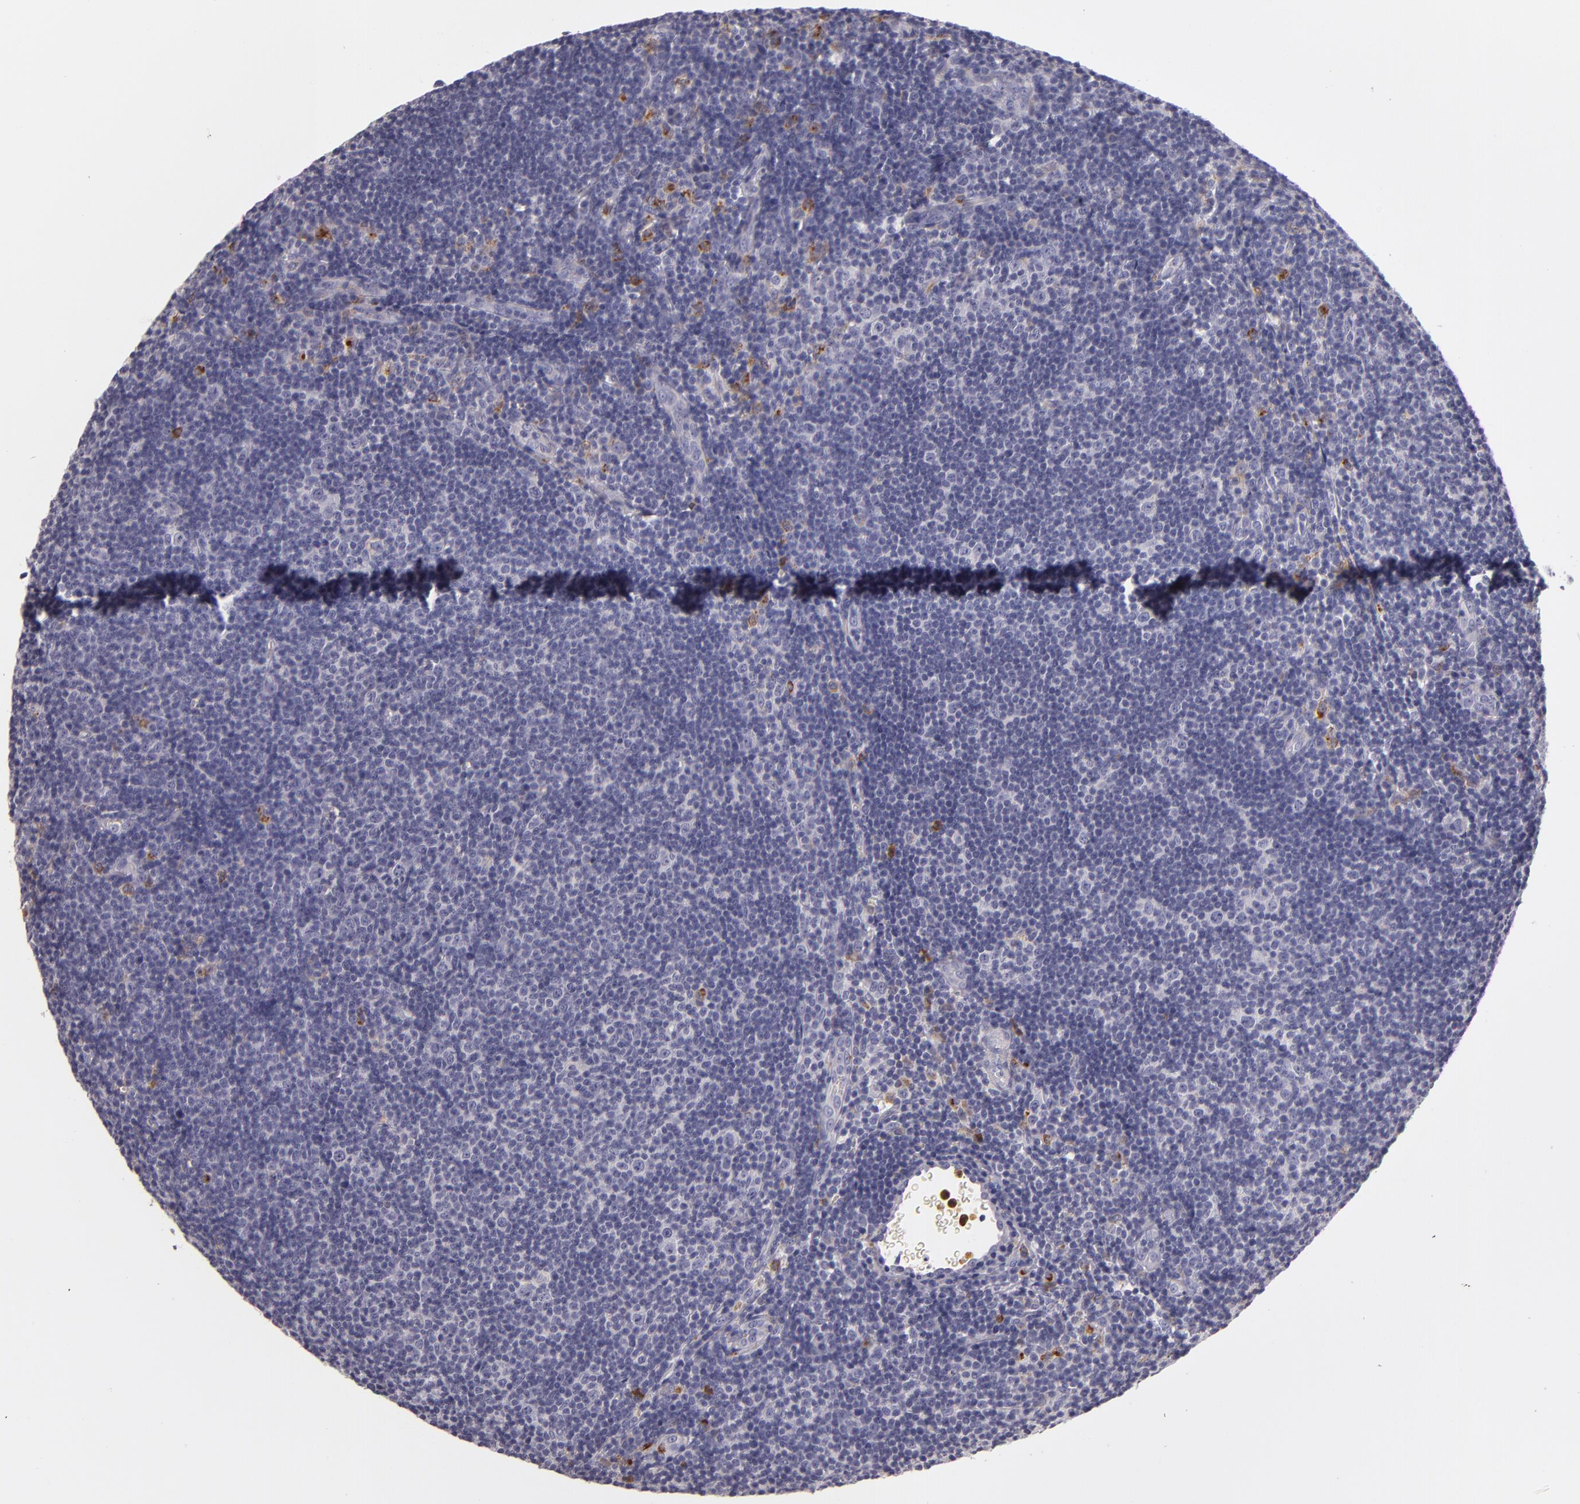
{"staining": {"intensity": "negative", "quantity": "none", "location": "none"}, "tissue": "lymphoma", "cell_type": "Tumor cells", "image_type": "cancer", "snomed": [{"axis": "morphology", "description": "Malignant lymphoma, non-Hodgkin's type, Low grade"}, {"axis": "topography", "description": "Lymph node"}], "caption": "This is an immunohistochemistry micrograph of human lymphoma. There is no expression in tumor cells.", "gene": "TLR8", "patient": {"sex": "male", "age": 49}}